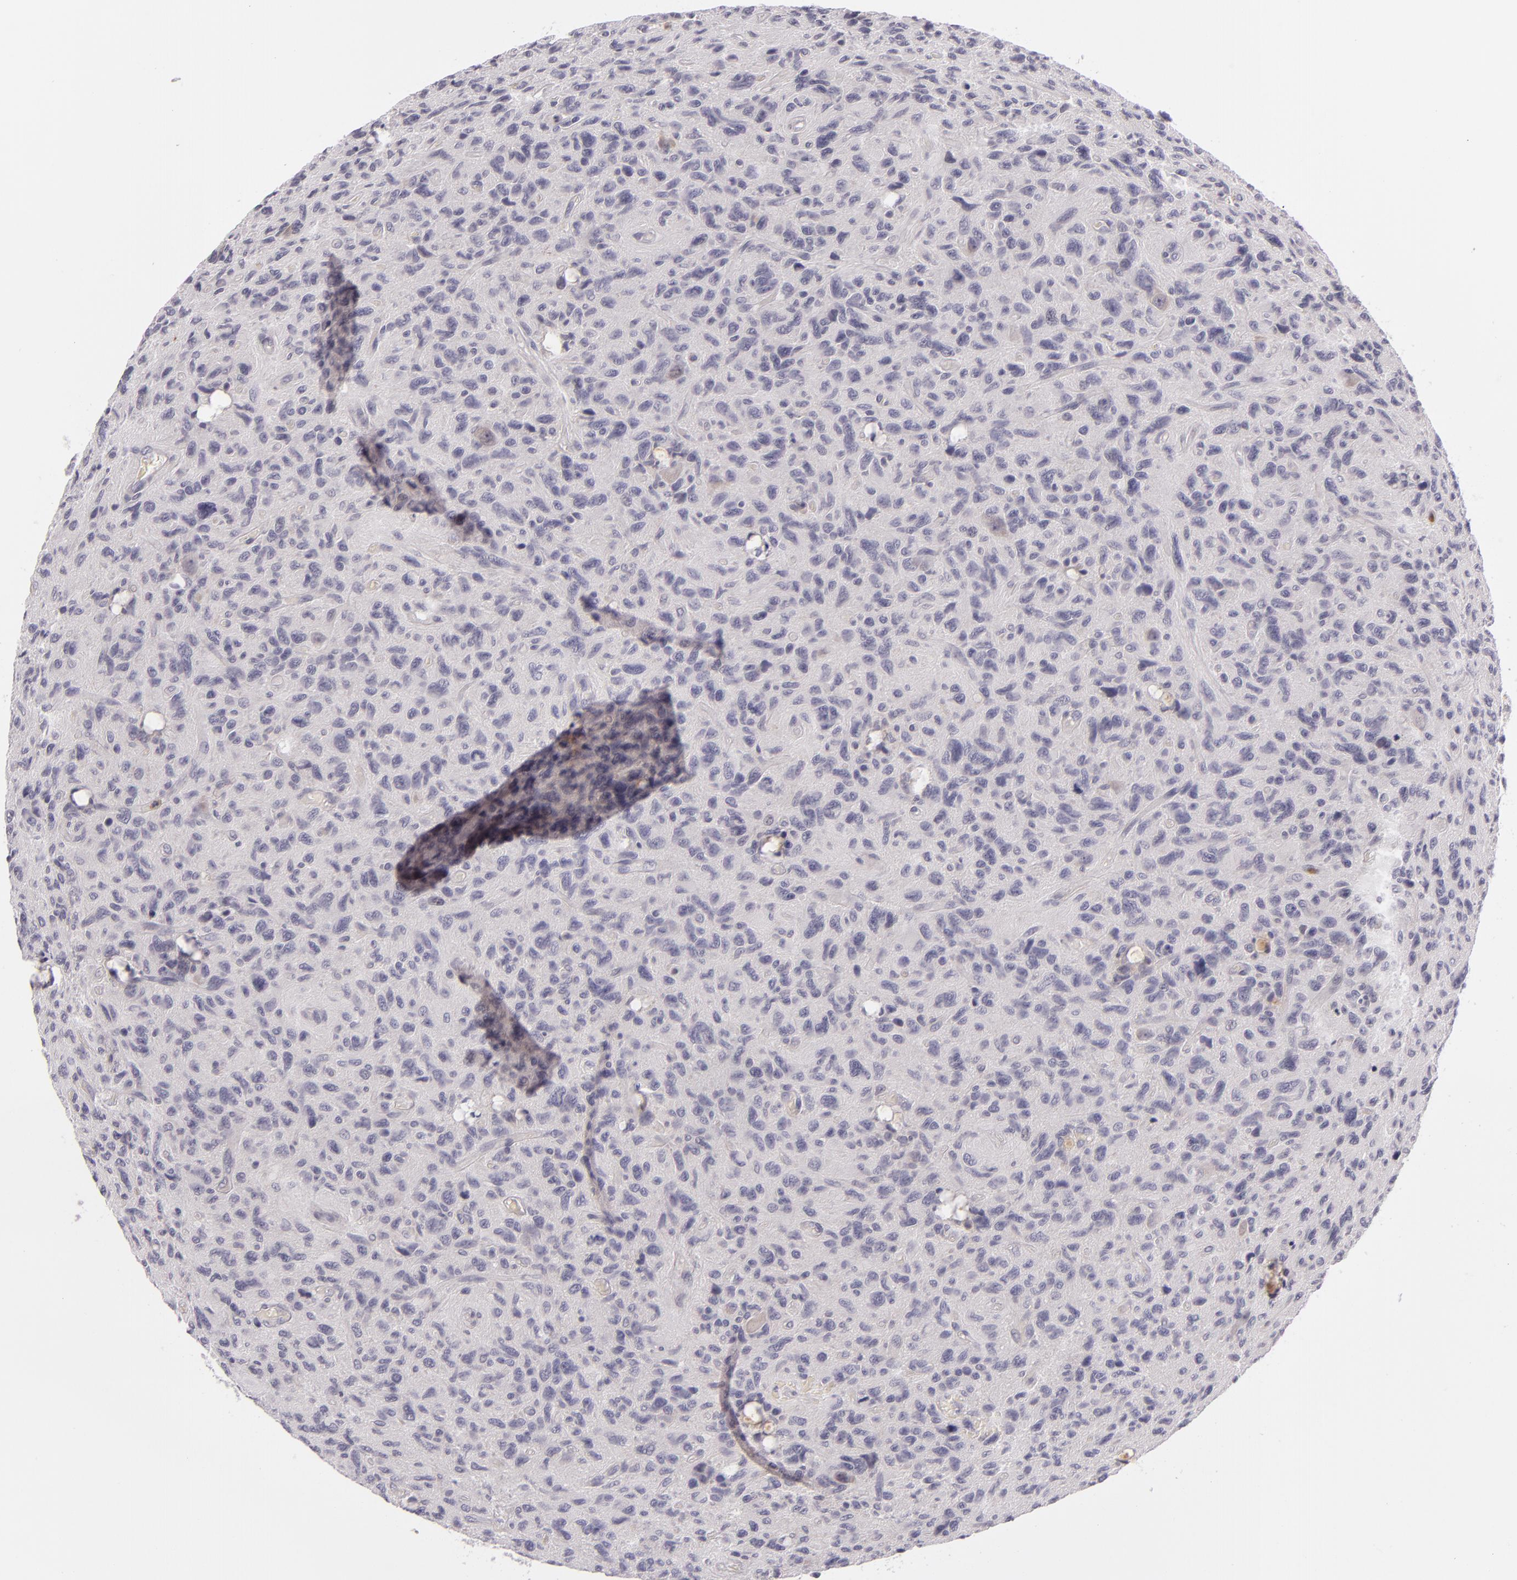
{"staining": {"intensity": "negative", "quantity": "none", "location": "none"}, "tissue": "glioma", "cell_type": "Tumor cells", "image_type": "cancer", "snomed": [{"axis": "morphology", "description": "Glioma, malignant, High grade"}, {"axis": "topography", "description": "Brain"}], "caption": "There is no significant expression in tumor cells of malignant high-grade glioma. (Brightfield microscopy of DAB immunohistochemistry (IHC) at high magnification).", "gene": "FAM181A", "patient": {"sex": "female", "age": 60}}